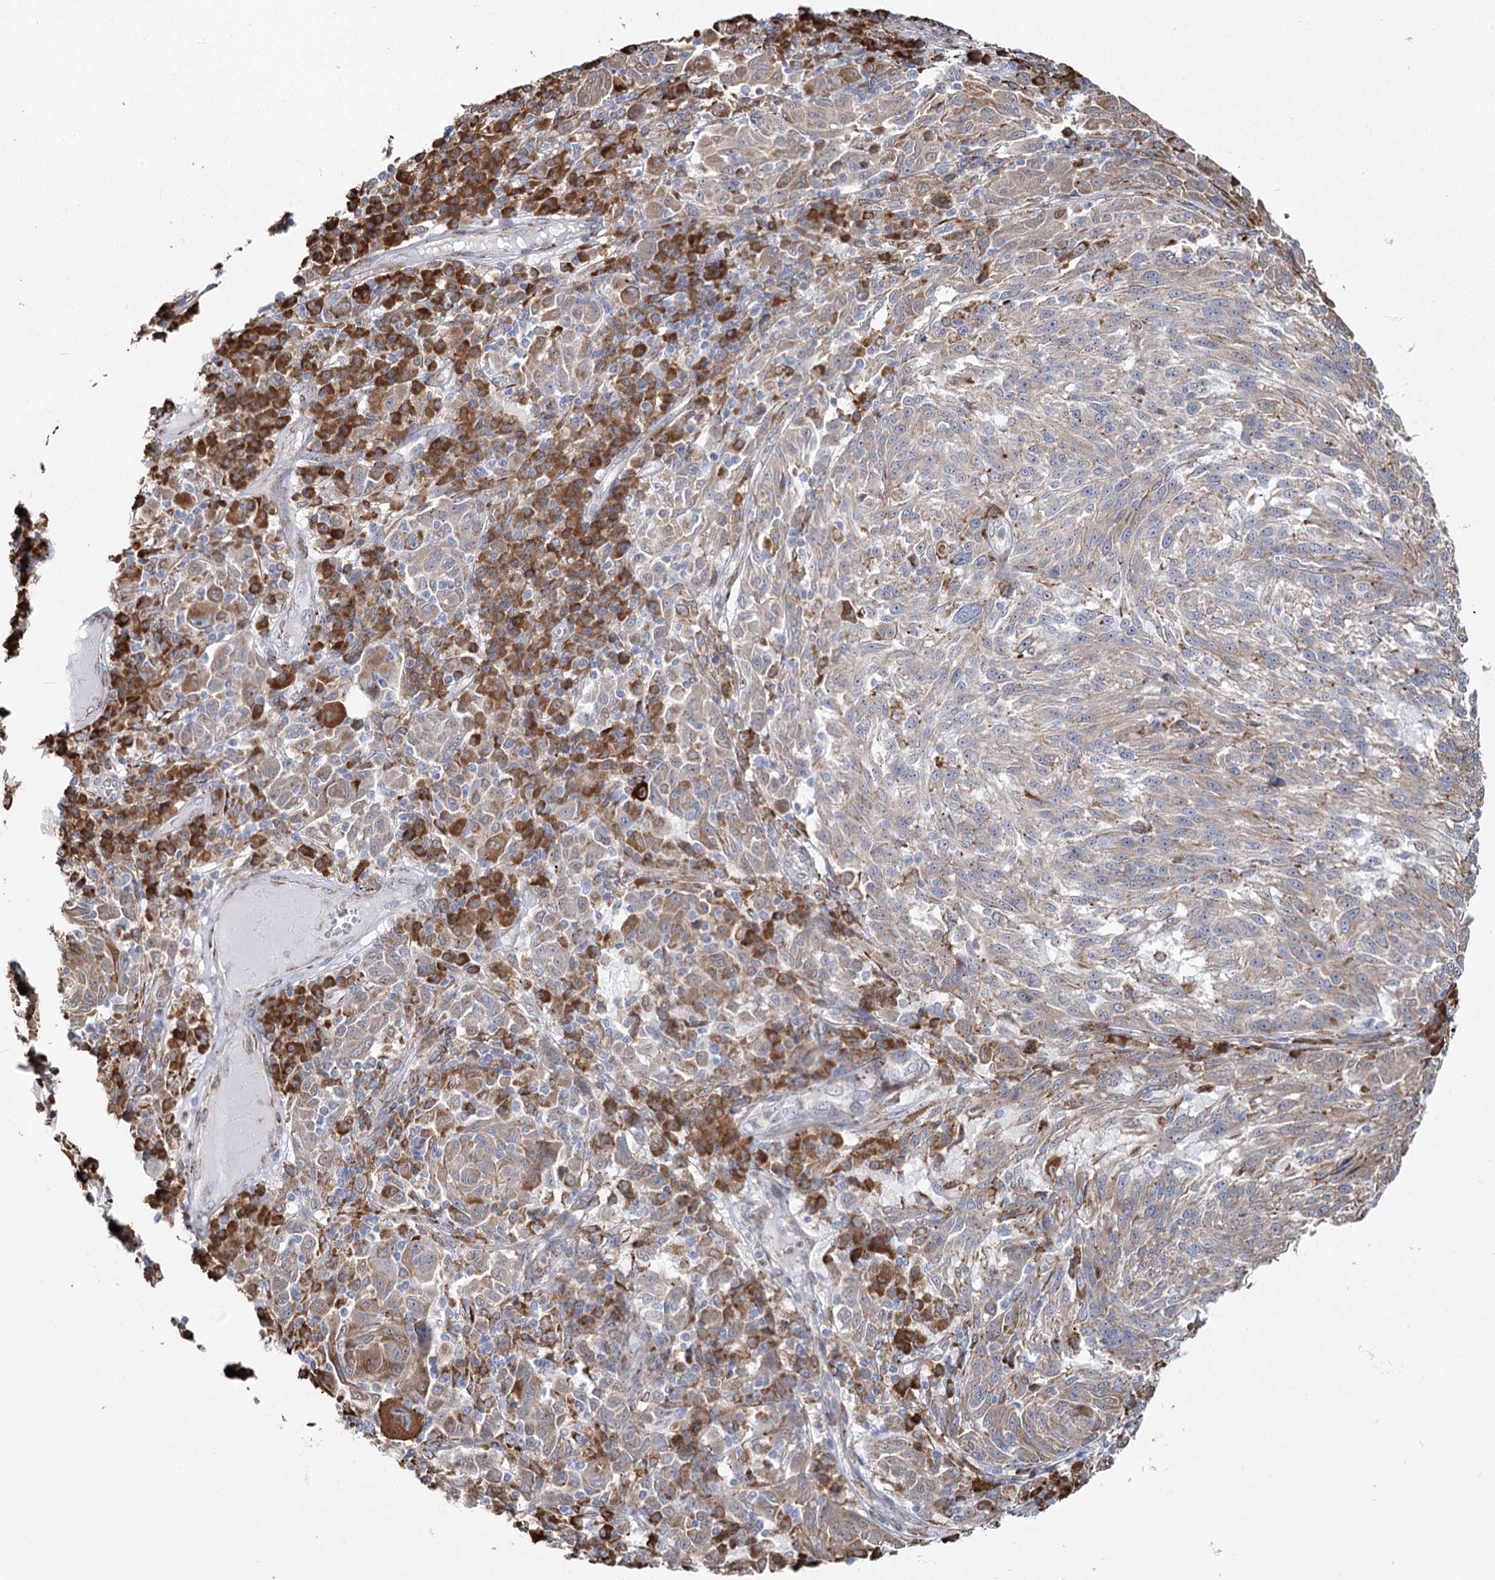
{"staining": {"intensity": "moderate", "quantity": "25%-75%", "location": "cytoplasmic/membranous"}, "tissue": "melanoma", "cell_type": "Tumor cells", "image_type": "cancer", "snomed": [{"axis": "morphology", "description": "Malignant melanoma, NOS"}, {"axis": "topography", "description": "Skin"}], "caption": "Human malignant melanoma stained for a protein (brown) exhibits moderate cytoplasmic/membranous positive positivity in approximately 25%-75% of tumor cells.", "gene": "ZCCHC9", "patient": {"sex": "male", "age": 53}}